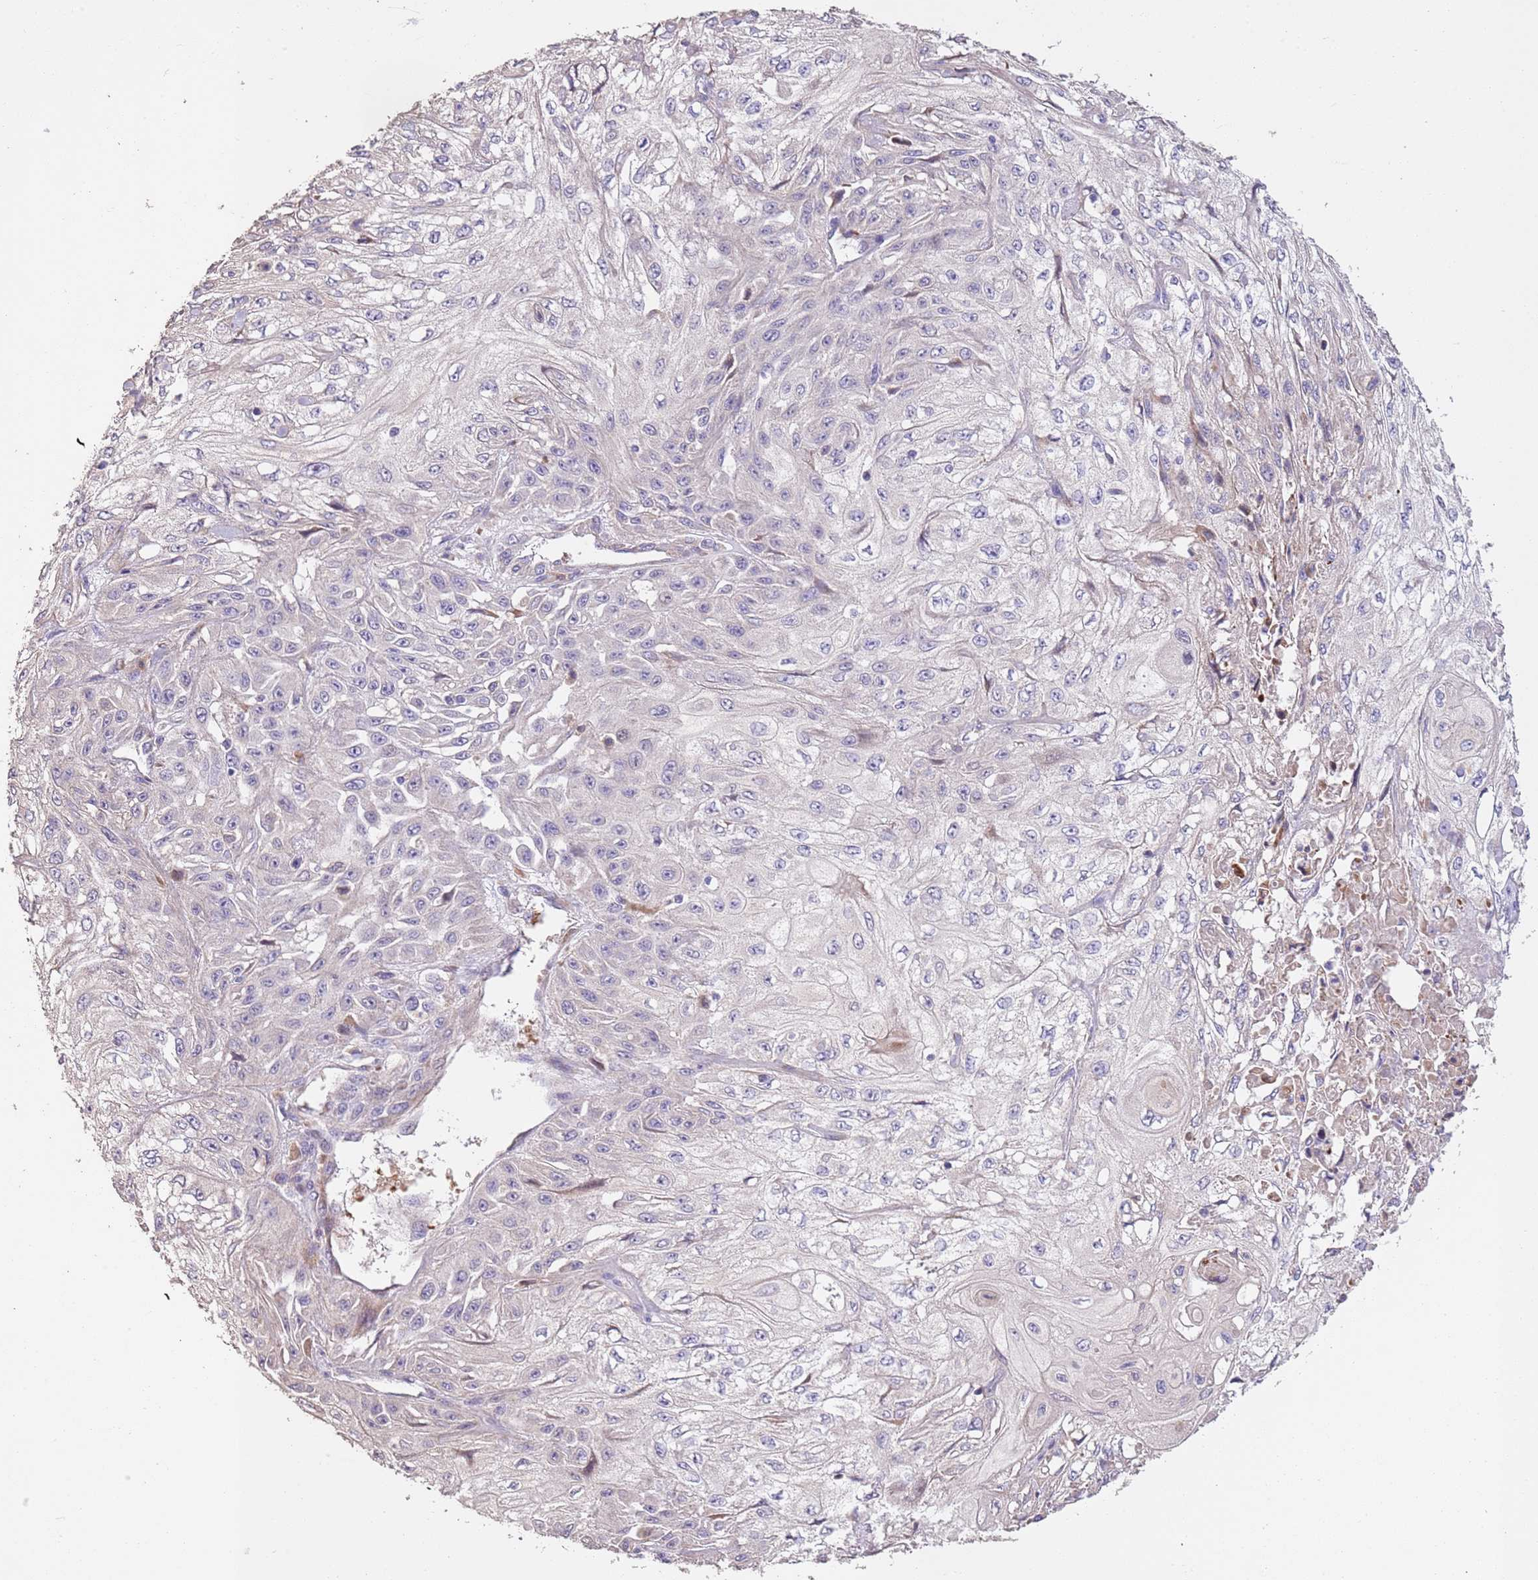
{"staining": {"intensity": "negative", "quantity": "none", "location": "none"}, "tissue": "skin cancer", "cell_type": "Tumor cells", "image_type": "cancer", "snomed": [{"axis": "morphology", "description": "Squamous cell carcinoma, NOS"}, {"axis": "morphology", "description": "Squamous cell carcinoma, metastatic, NOS"}, {"axis": "topography", "description": "Skin"}, {"axis": "topography", "description": "Lymph node"}], "caption": "A micrograph of metastatic squamous cell carcinoma (skin) stained for a protein displays no brown staining in tumor cells.", "gene": "PIGA", "patient": {"sex": "male", "age": 75}}